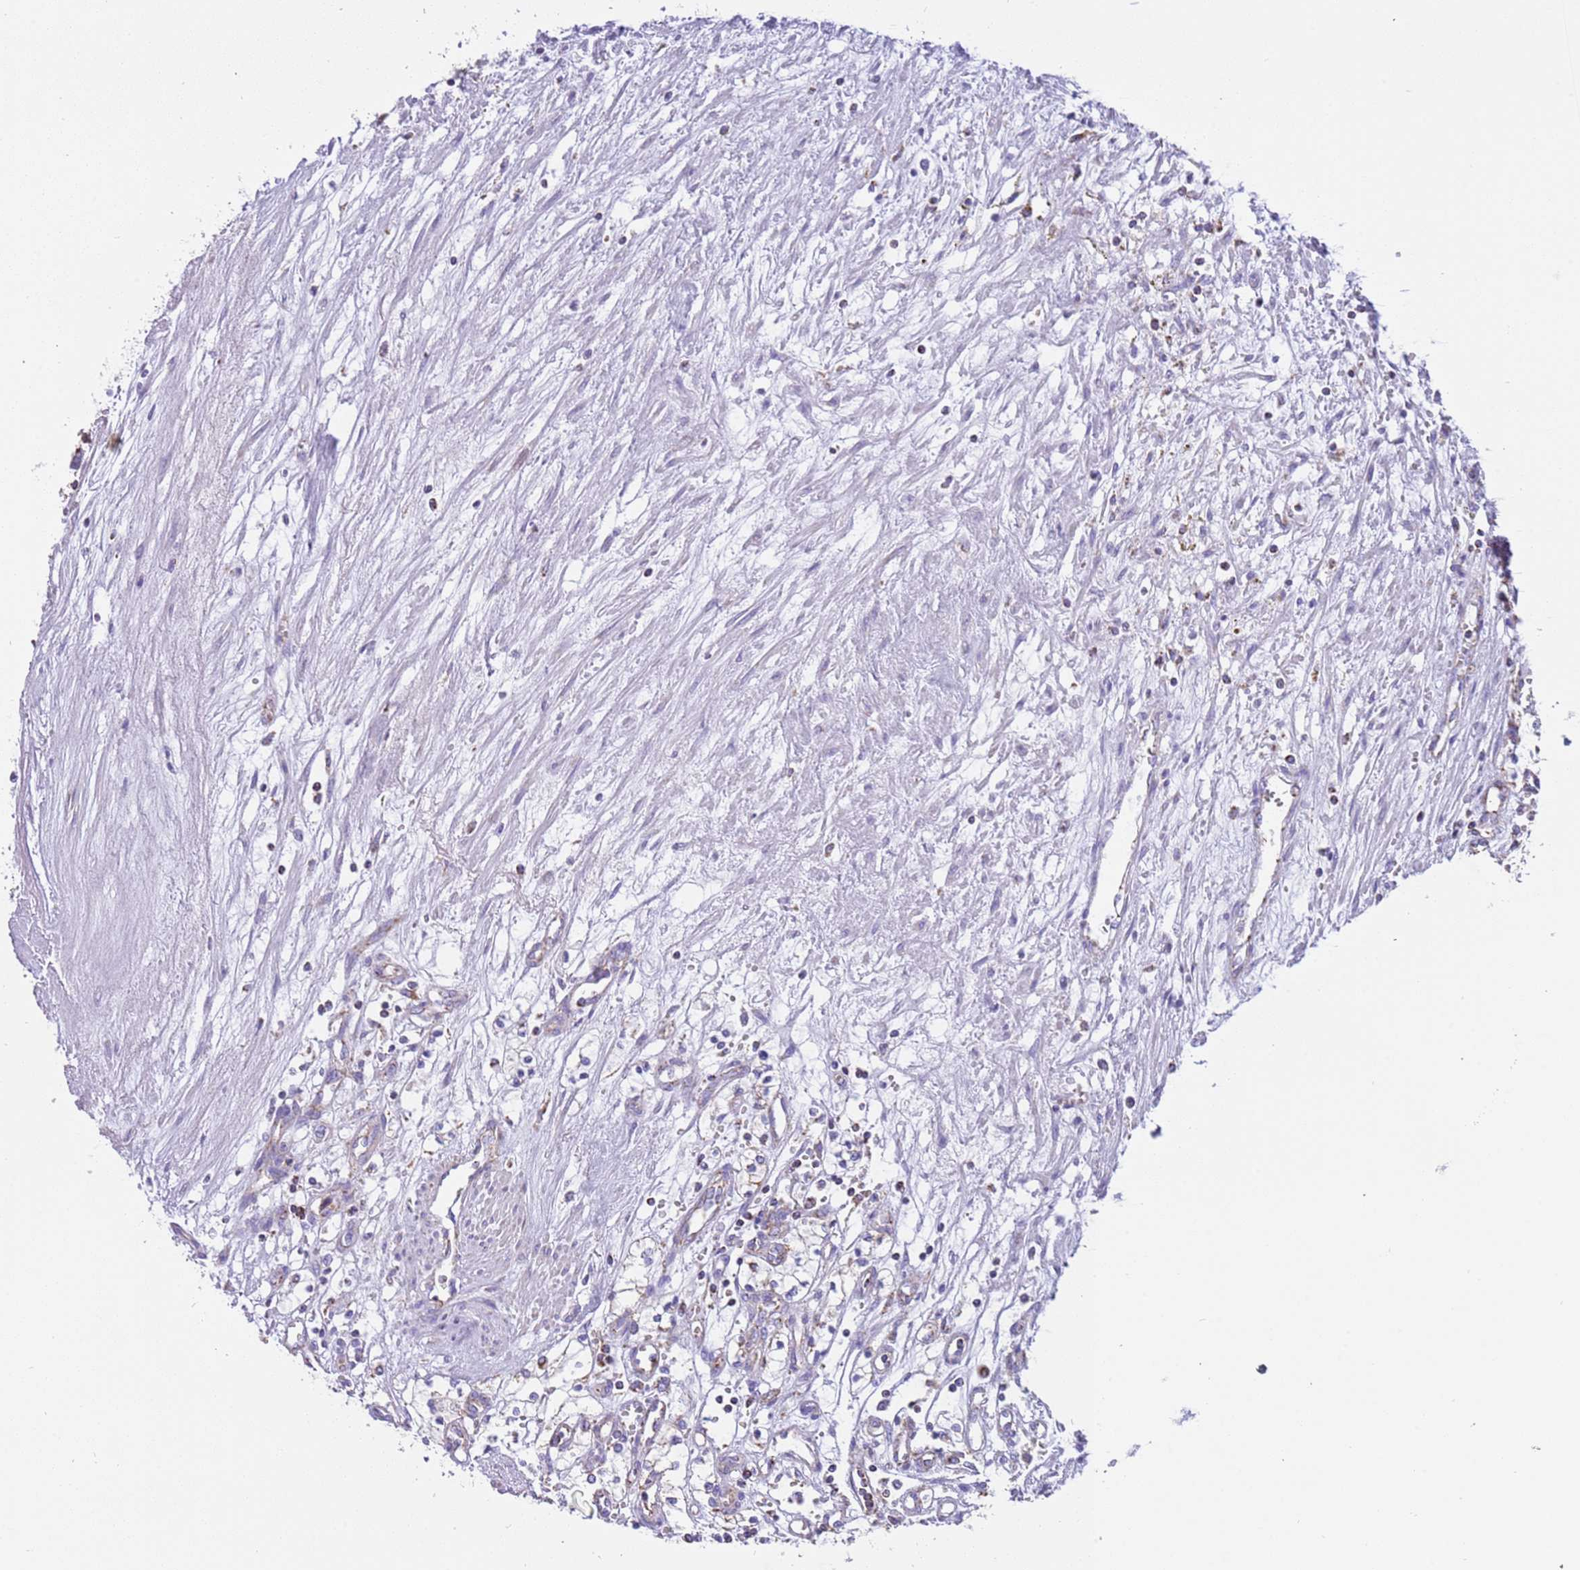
{"staining": {"intensity": "weak", "quantity": "<25%", "location": "cytoplasmic/membranous"}, "tissue": "renal cancer", "cell_type": "Tumor cells", "image_type": "cancer", "snomed": [{"axis": "morphology", "description": "Adenocarcinoma, NOS"}, {"axis": "topography", "description": "Kidney"}], "caption": "IHC image of renal adenocarcinoma stained for a protein (brown), which exhibits no staining in tumor cells. The staining is performed using DAB brown chromogen with nuclei counter-stained in using hematoxylin.", "gene": "SUCLG2", "patient": {"sex": "male", "age": 59}}